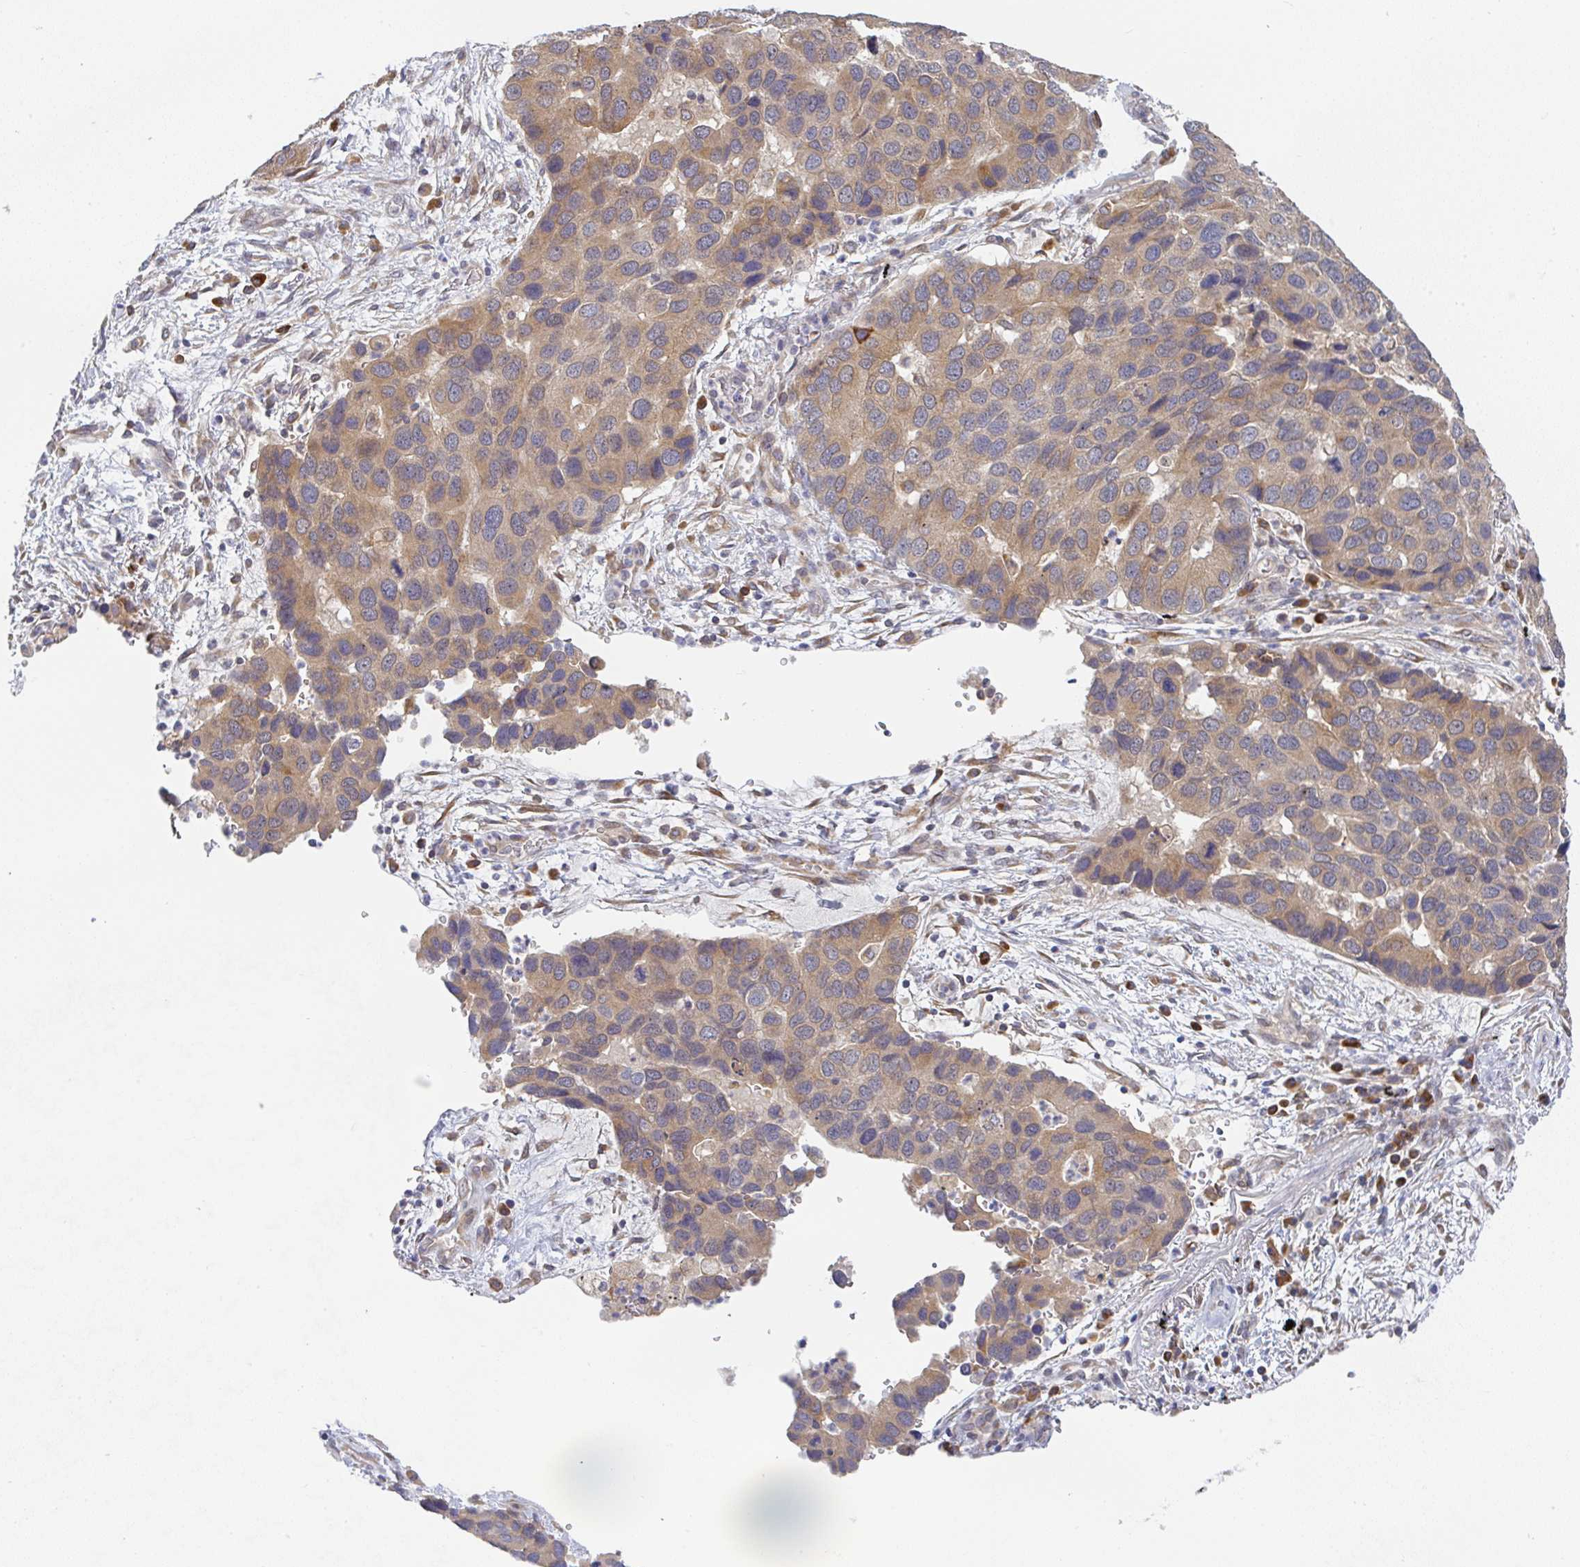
{"staining": {"intensity": "moderate", "quantity": ">75%", "location": "cytoplasmic/membranous"}, "tissue": "lung cancer", "cell_type": "Tumor cells", "image_type": "cancer", "snomed": [{"axis": "morphology", "description": "Aneuploidy"}, {"axis": "morphology", "description": "Adenocarcinoma, NOS"}, {"axis": "topography", "description": "Lymph node"}, {"axis": "topography", "description": "Lung"}], "caption": "Immunohistochemistry (IHC) staining of lung cancer (adenocarcinoma), which demonstrates medium levels of moderate cytoplasmic/membranous staining in approximately >75% of tumor cells indicating moderate cytoplasmic/membranous protein positivity. The staining was performed using DAB (3,3'-diaminobenzidine) (brown) for protein detection and nuclei were counterstained in hematoxylin (blue).", "gene": "DERL2", "patient": {"sex": "female", "age": 74}}